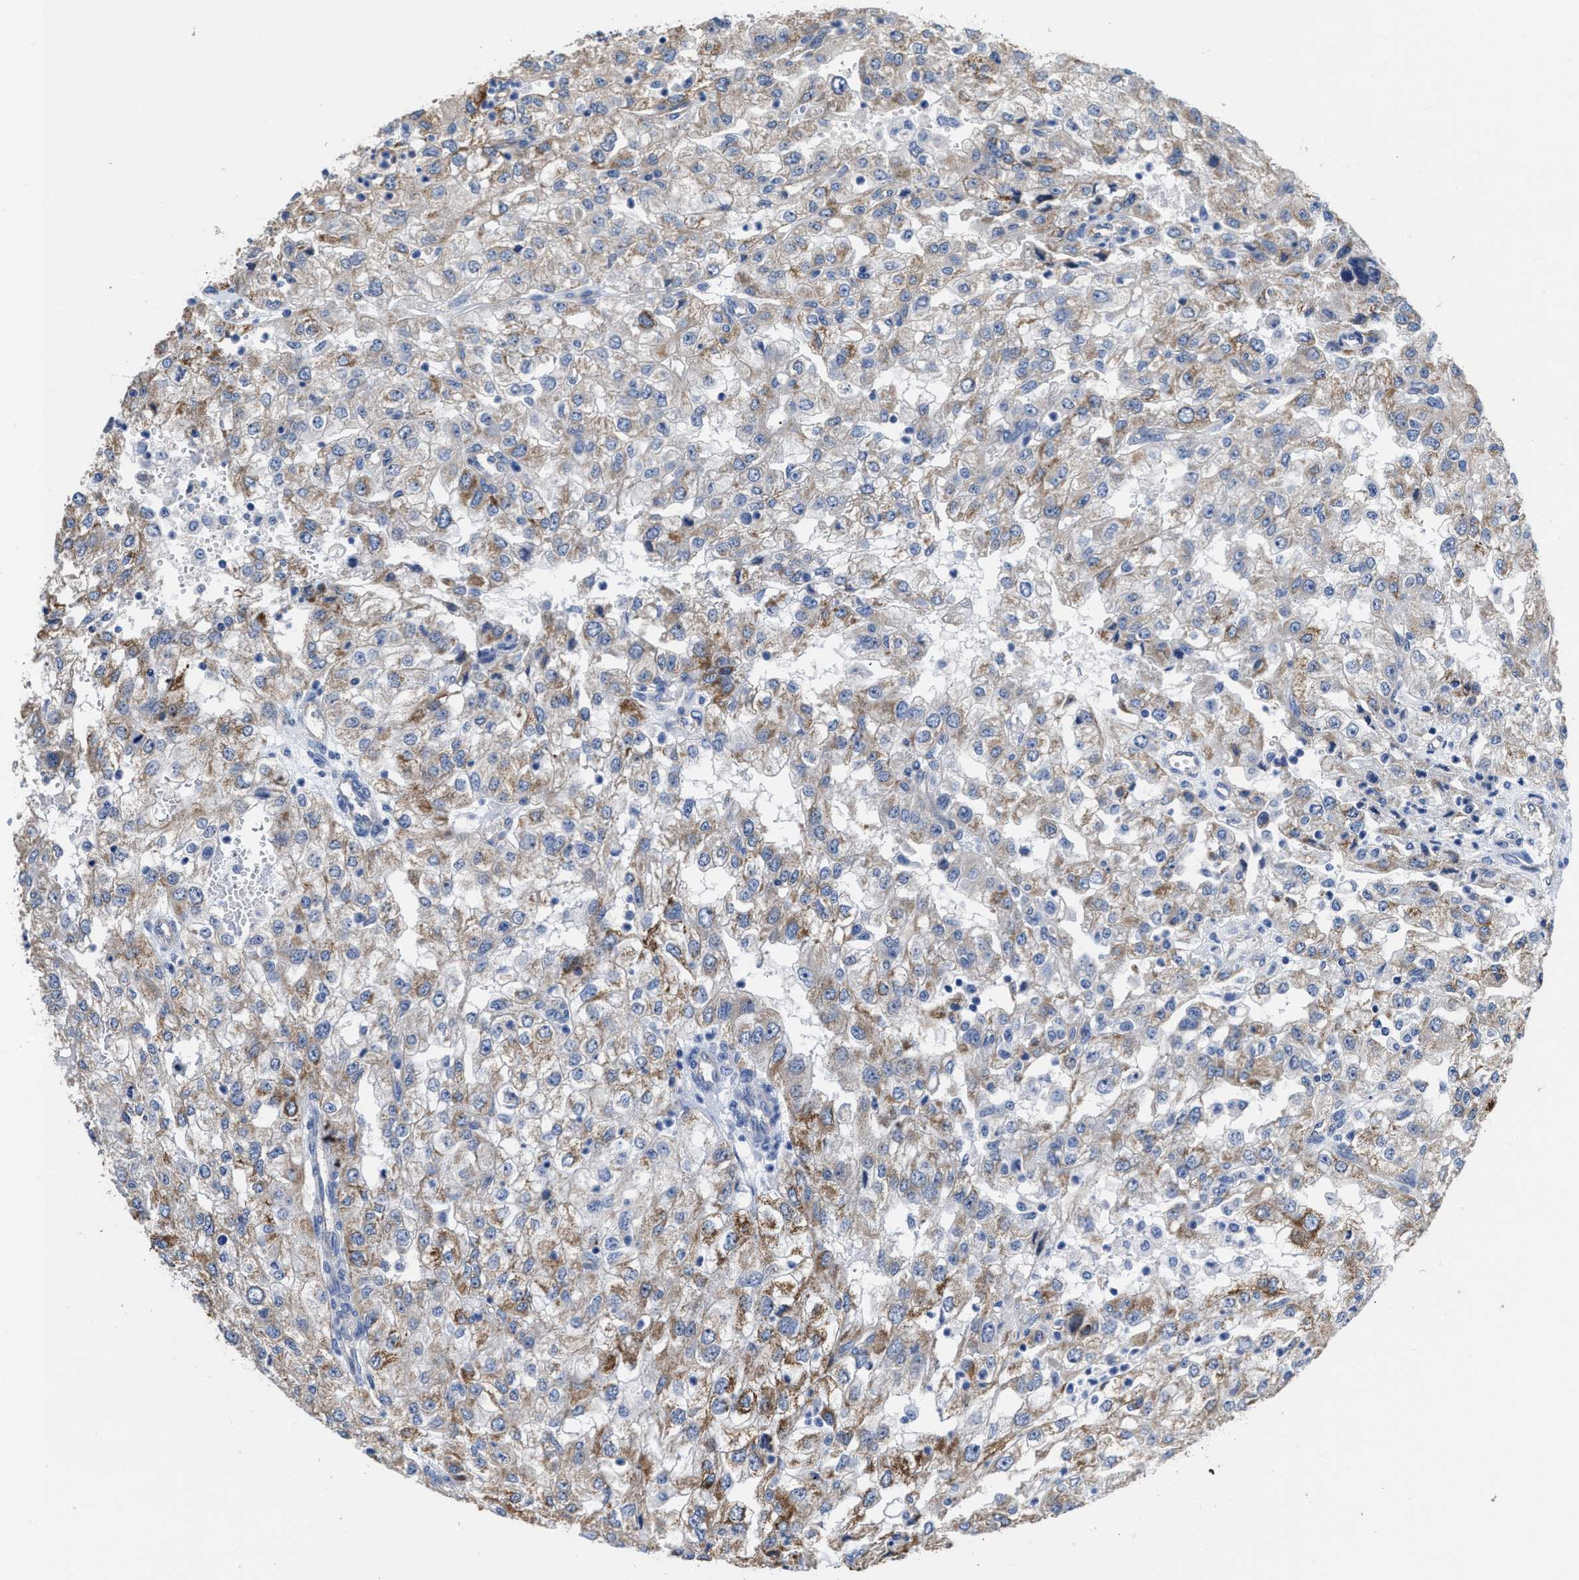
{"staining": {"intensity": "moderate", "quantity": "<25%", "location": "cytoplasmic/membranous"}, "tissue": "renal cancer", "cell_type": "Tumor cells", "image_type": "cancer", "snomed": [{"axis": "morphology", "description": "Adenocarcinoma, NOS"}, {"axis": "topography", "description": "Kidney"}], "caption": "An immunohistochemistry (IHC) image of tumor tissue is shown. Protein staining in brown shows moderate cytoplasmic/membranous positivity in adenocarcinoma (renal) within tumor cells.", "gene": "C22orf42", "patient": {"sex": "female", "age": 54}}